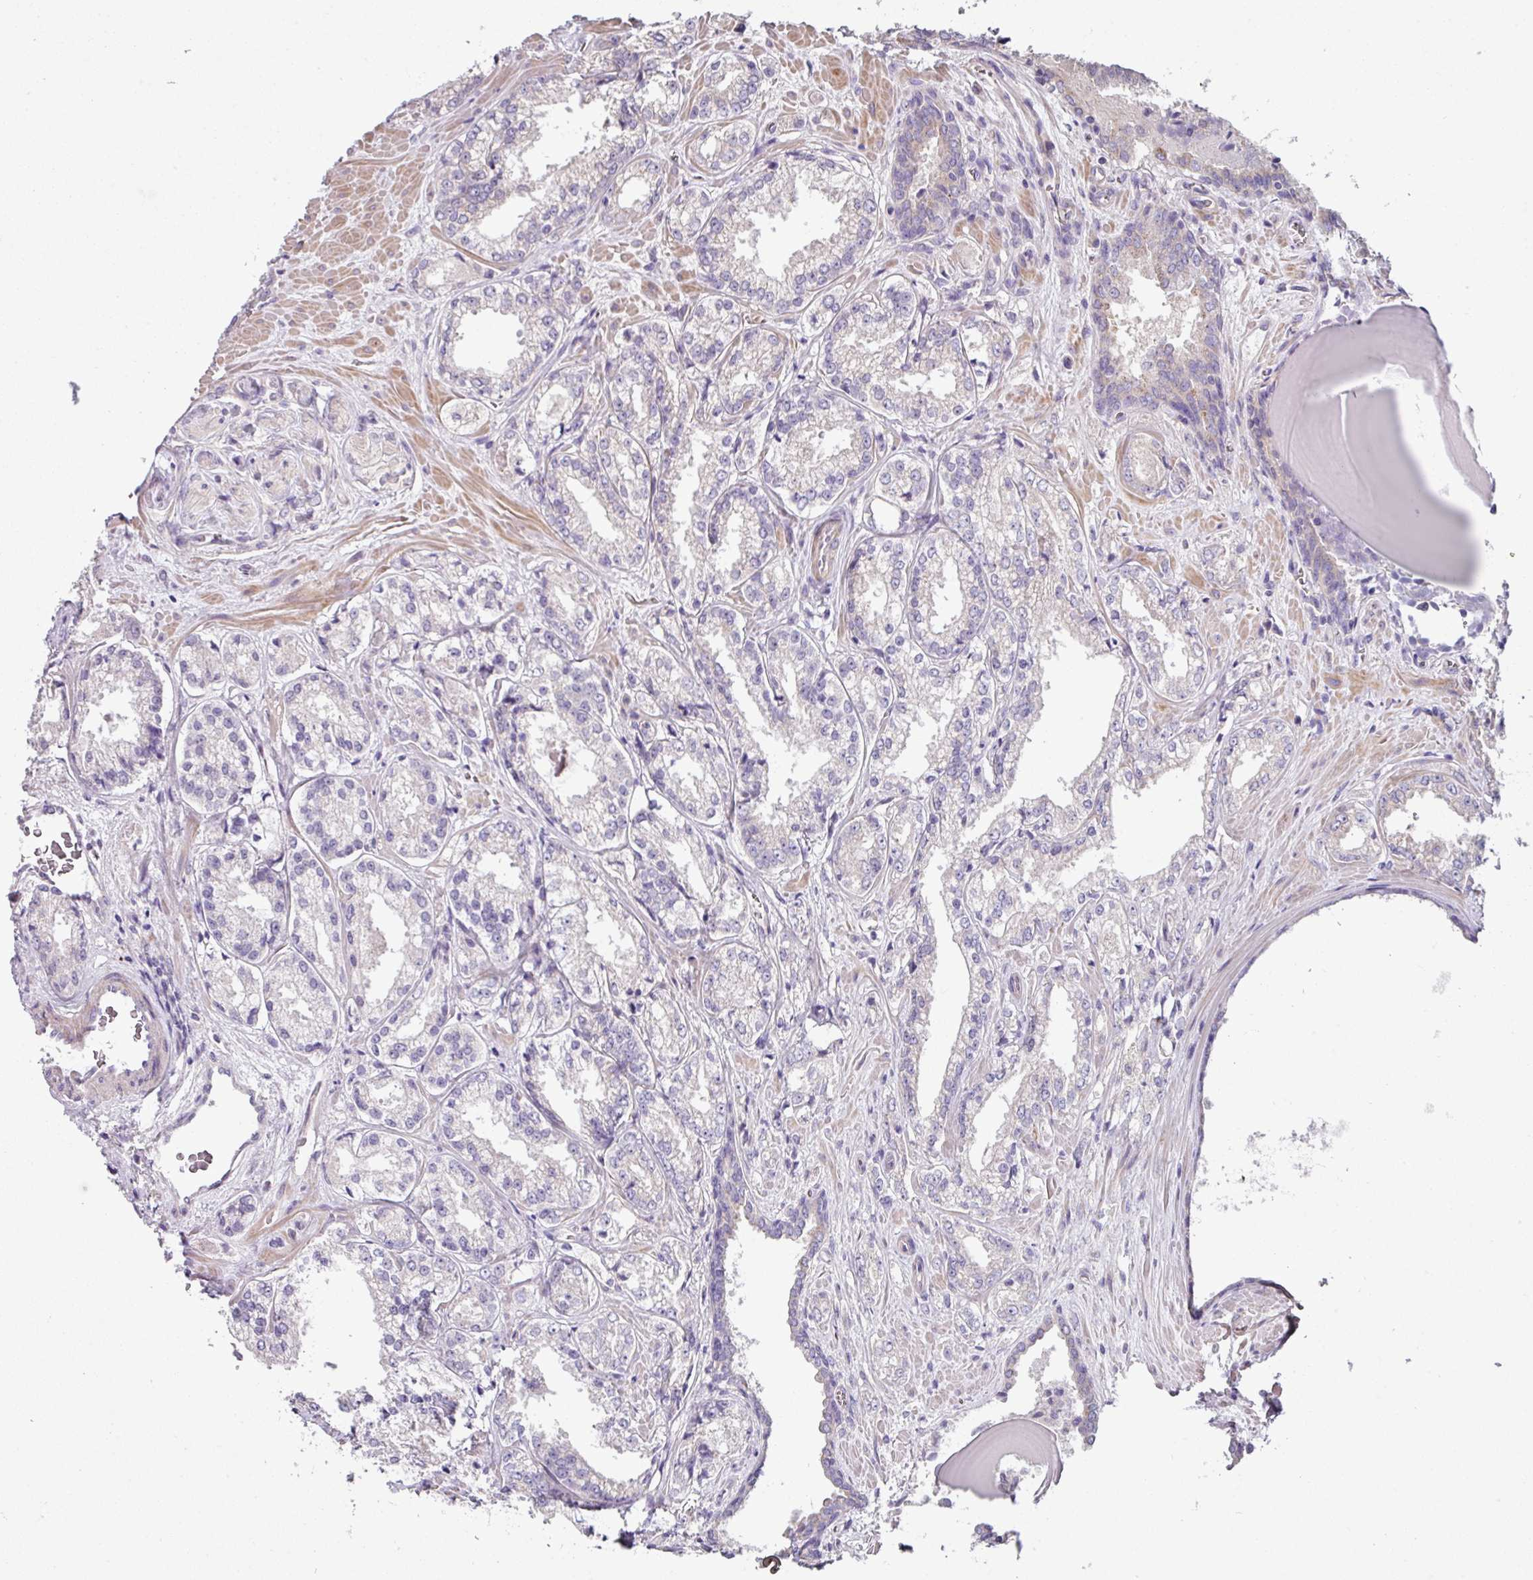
{"staining": {"intensity": "negative", "quantity": "none", "location": "none"}, "tissue": "prostate cancer", "cell_type": "Tumor cells", "image_type": "cancer", "snomed": [{"axis": "morphology", "description": "Adenocarcinoma, Low grade"}, {"axis": "topography", "description": "Prostate"}], "caption": "The immunohistochemistry image has no significant positivity in tumor cells of prostate cancer (low-grade adenocarcinoma) tissue. (Brightfield microscopy of DAB immunohistochemistry at high magnification).", "gene": "LRRC9", "patient": {"sex": "male", "age": 47}}